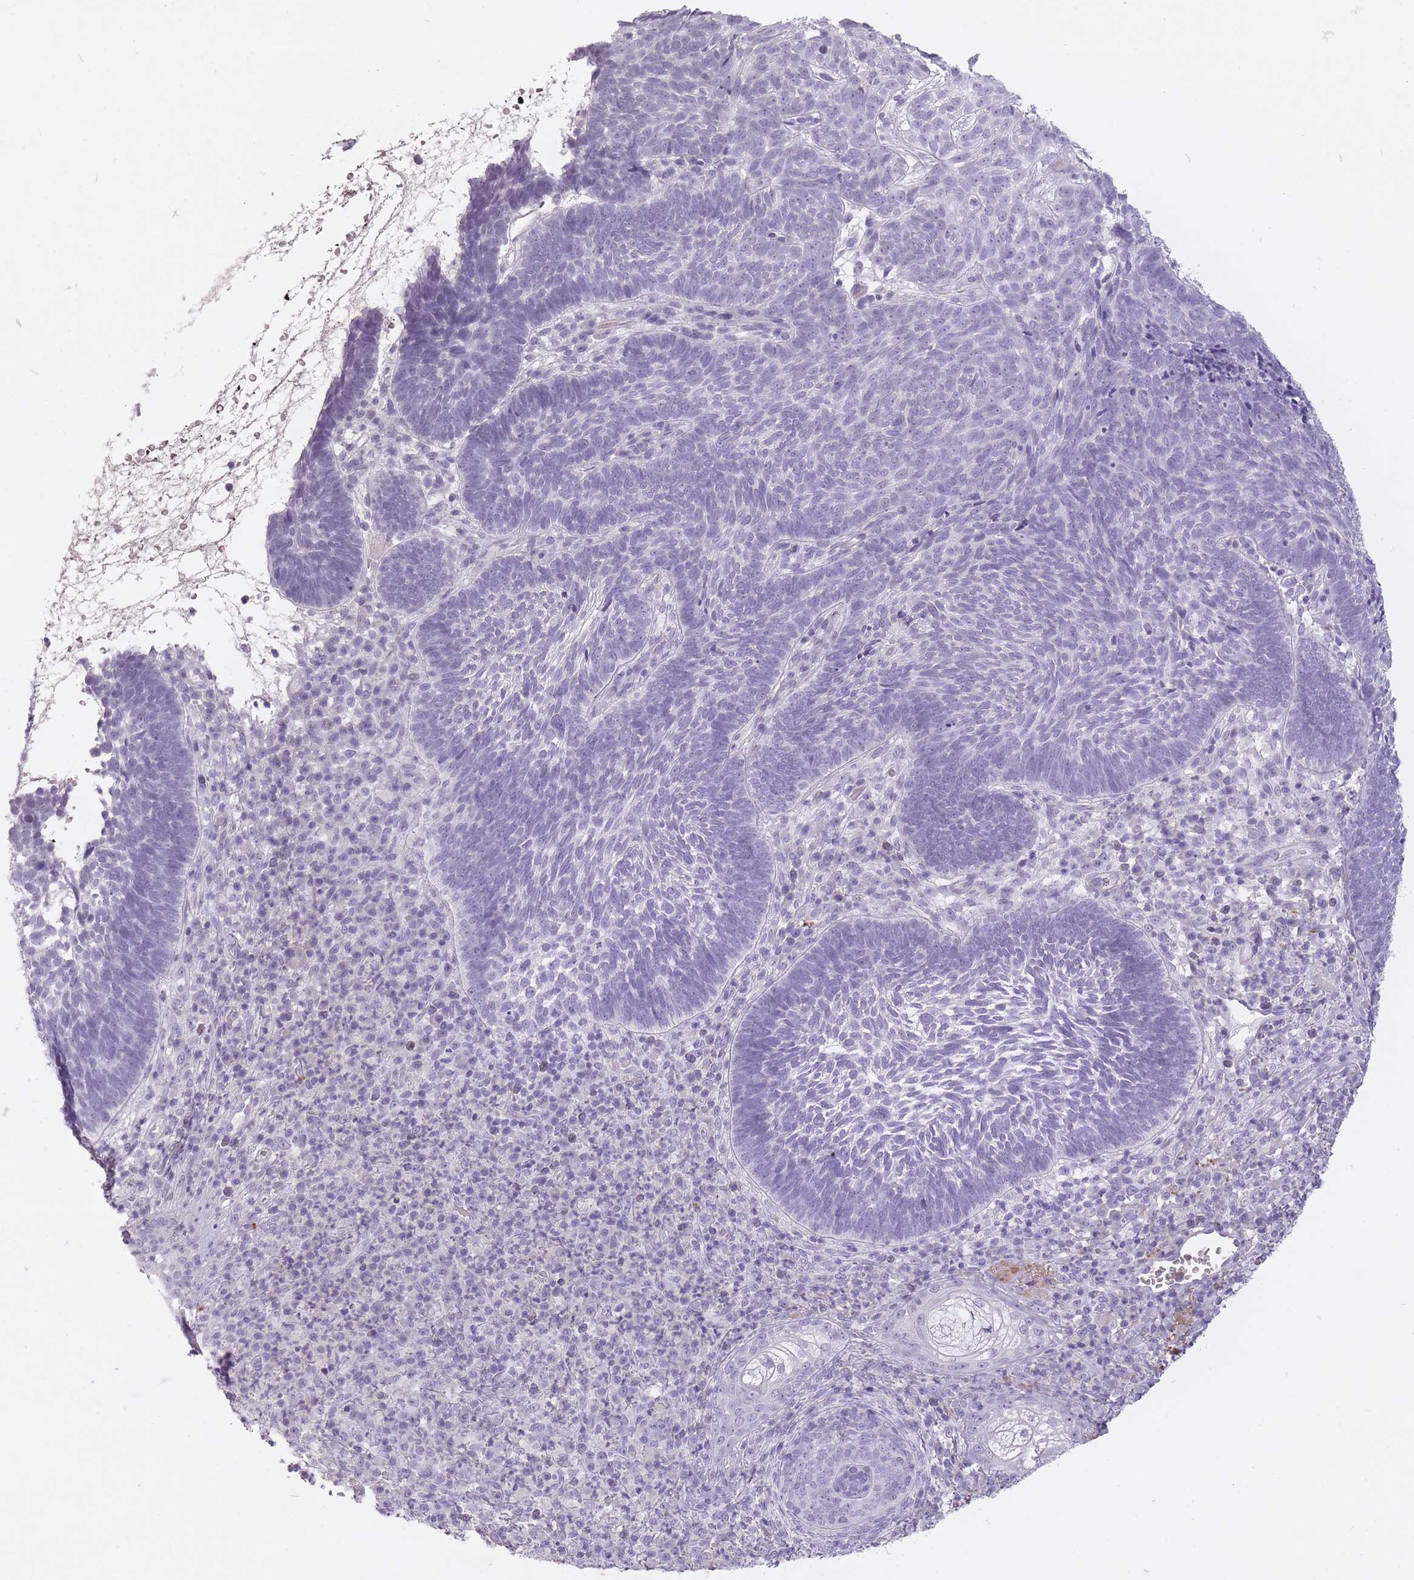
{"staining": {"intensity": "negative", "quantity": "none", "location": "none"}, "tissue": "skin cancer", "cell_type": "Tumor cells", "image_type": "cancer", "snomed": [{"axis": "morphology", "description": "Basal cell carcinoma"}, {"axis": "topography", "description": "Skin"}], "caption": "An image of basal cell carcinoma (skin) stained for a protein reveals no brown staining in tumor cells. (DAB IHC visualized using brightfield microscopy, high magnification).", "gene": "RFX4", "patient": {"sex": "male", "age": 88}}